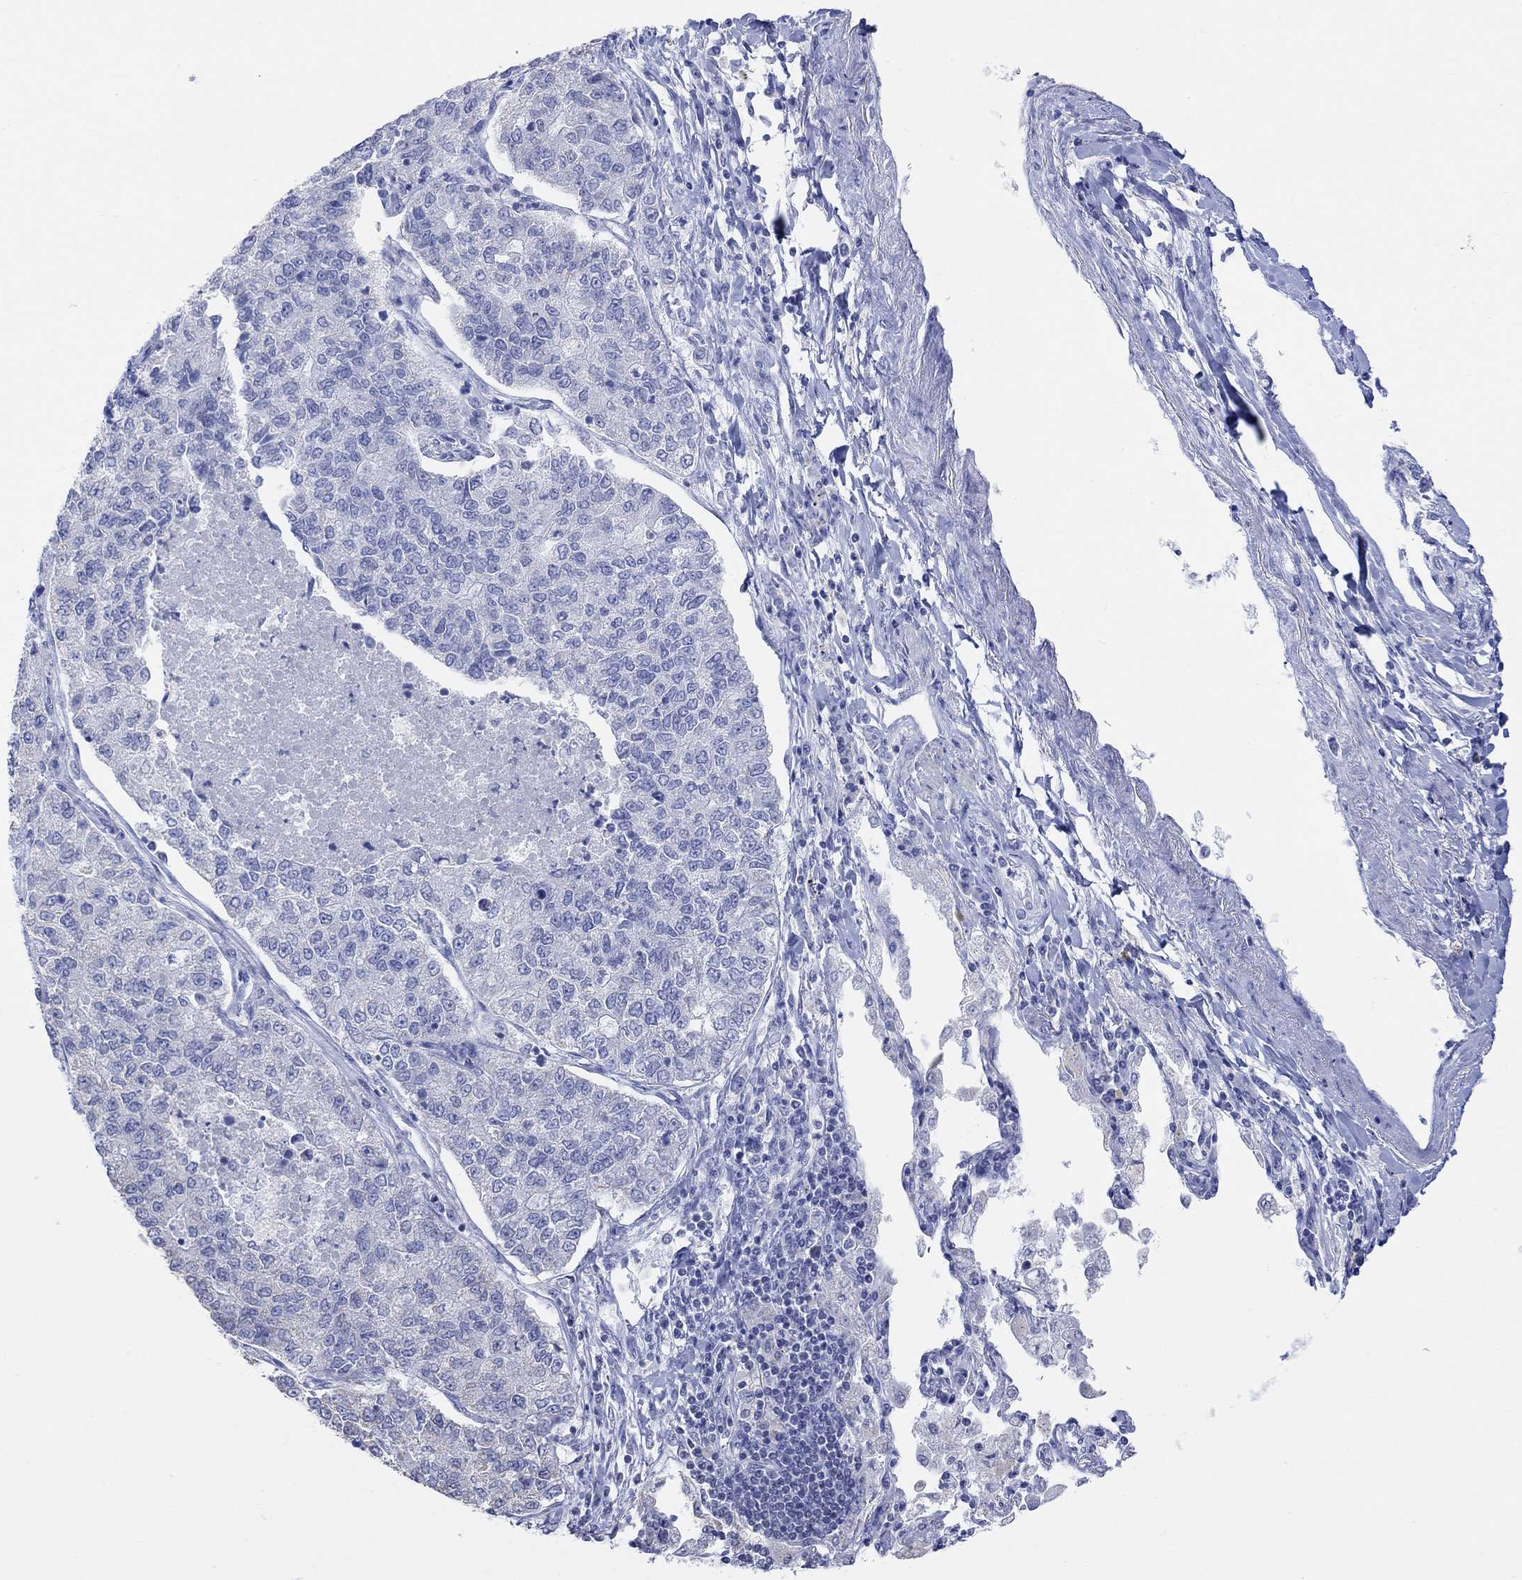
{"staining": {"intensity": "negative", "quantity": "none", "location": "none"}, "tissue": "lung cancer", "cell_type": "Tumor cells", "image_type": "cancer", "snomed": [{"axis": "morphology", "description": "Adenocarcinoma, NOS"}, {"axis": "topography", "description": "Lung"}], "caption": "DAB immunohistochemical staining of human adenocarcinoma (lung) reveals no significant staining in tumor cells.", "gene": "SYT12", "patient": {"sex": "male", "age": 49}}